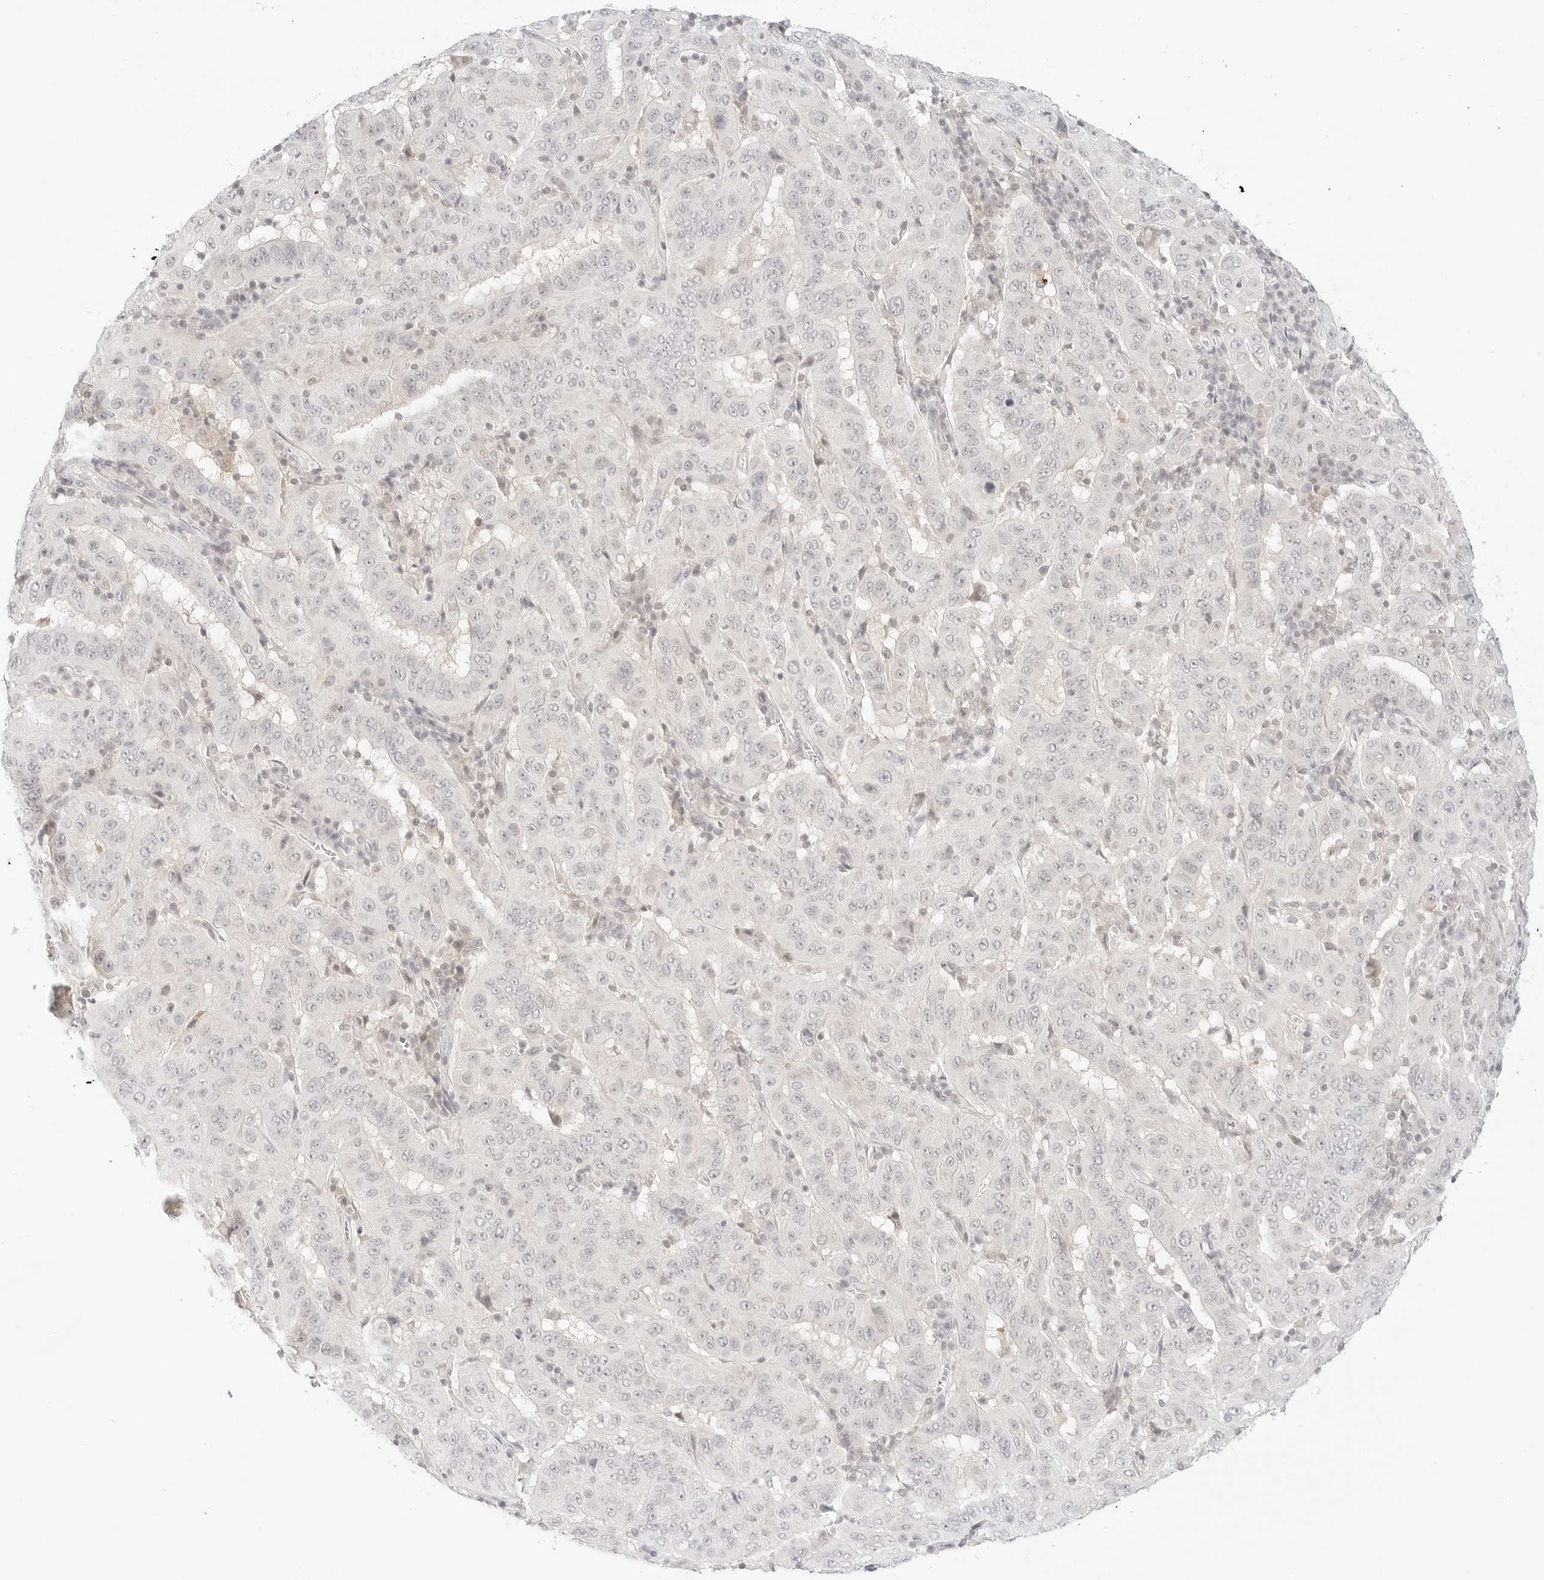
{"staining": {"intensity": "negative", "quantity": "none", "location": "none"}, "tissue": "pancreatic cancer", "cell_type": "Tumor cells", "image_type": "cancer", "snomed": [{"axis": "morphology", "description": "Adenocarcinoma, NOS"}, {"axis": "topography", "description": "Pancreas"}], "caption": "This is a image of IHC staining of adenocarcinoma (pancreatic), which shows no staining in tumor cells.", "gene": "GNAS", "patient": {"sex": "male", "age": 63}}